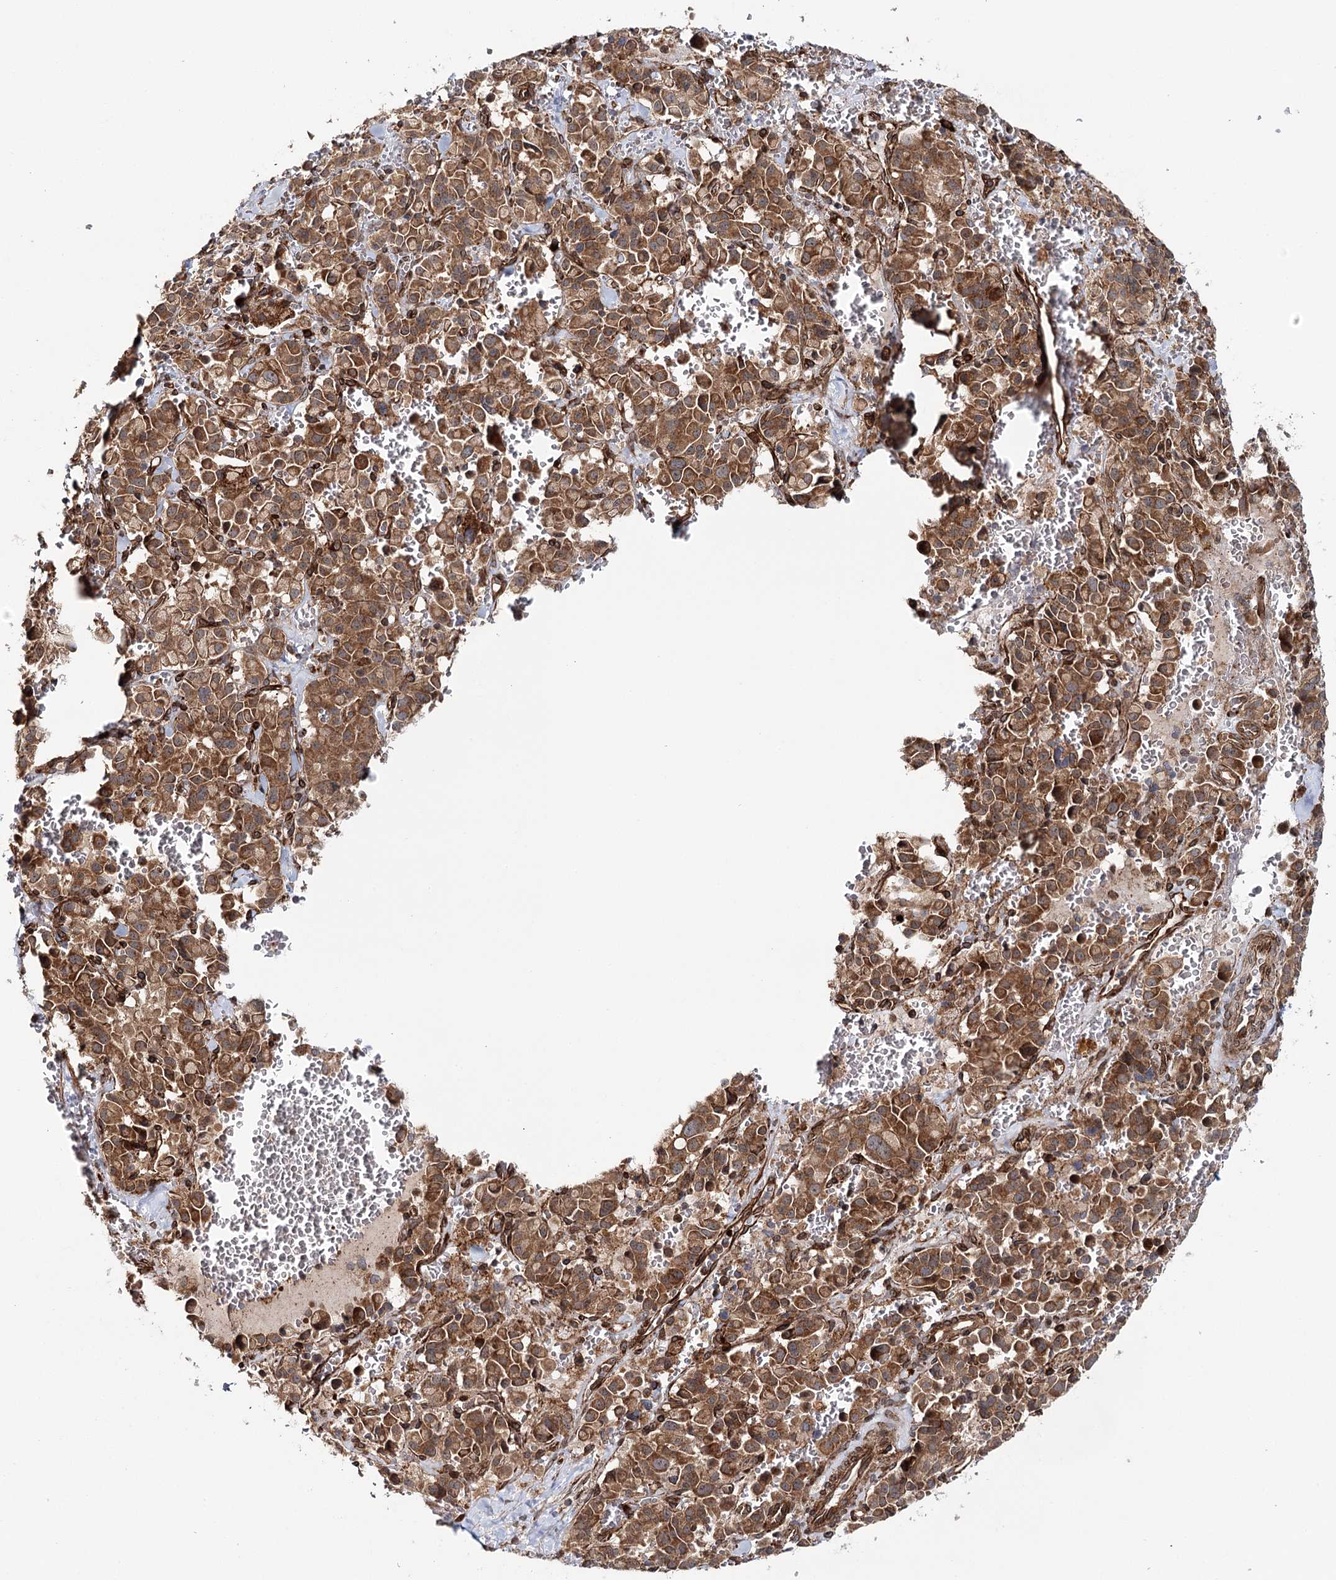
{"staining": {"intensity": "strong", "quantity": ">75%", "location": "cytoplasmic/membranous"}, "tissue": "pancreatic cancer", "cell_type": "Tumor cells", "image_type": "cancer", "snomed": [{"axis": "morphology", "description": "Adenocarcinoma, NOS"}, {"axis": "topography", "description": "Pancreas"}], "caption": "An IHC image of tumor tissue is shown. Protein staining in brown labels strong cytoplasmic/membranous positivity in pancreatic cancer (adenocarcinoma) within tumor cells. The staining is performed using DAB brown chromogen to label protein expression. The nuclei are counter-stained blue using hematoxylin.", "gene": "MKNK1", "patient": {"sex": "male", "age": 65}}